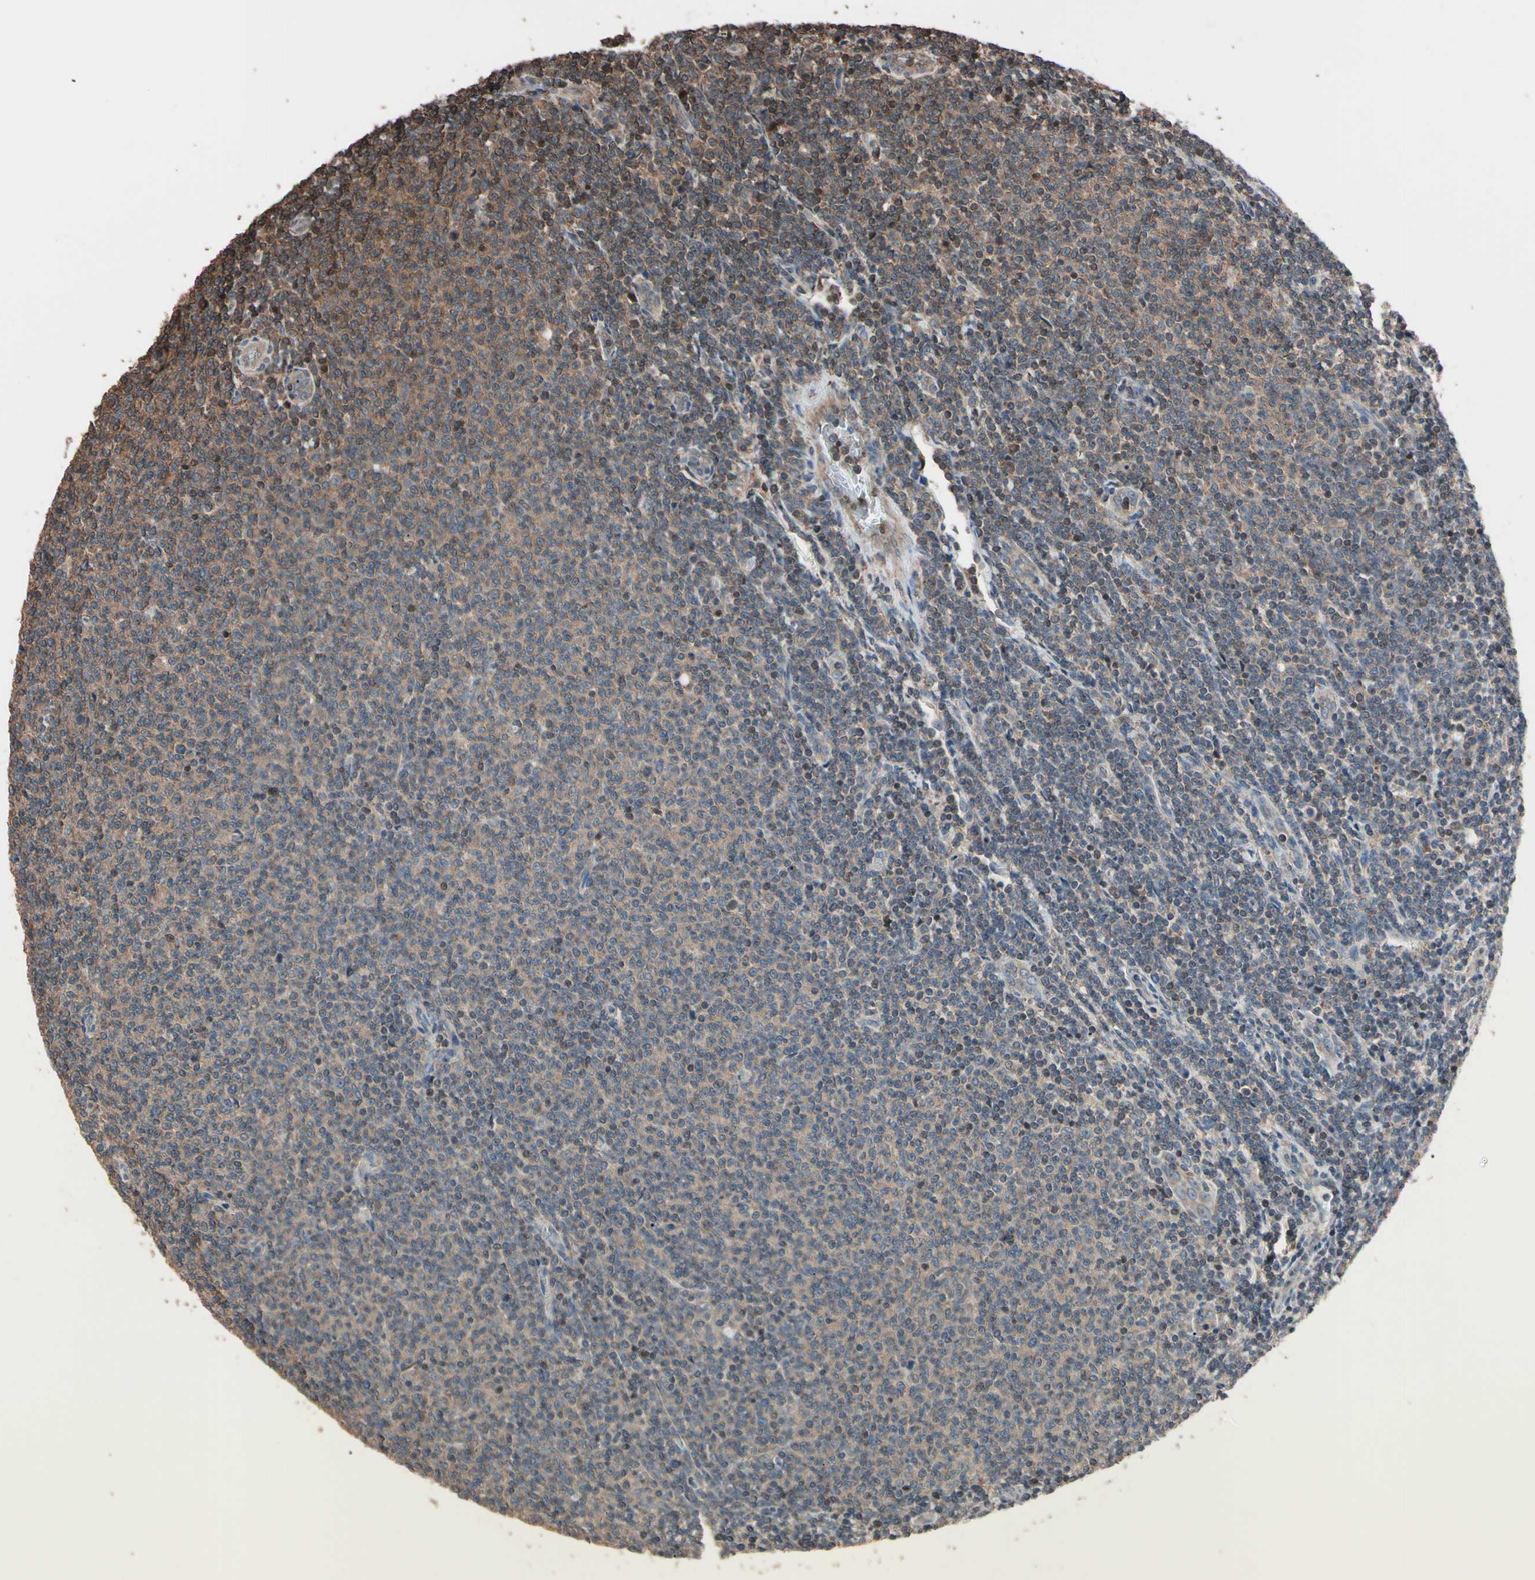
{"staining": {"intensity": "weak", "quantity": "25%-75%", "location": "cytoplasmic/membranous"}, "tissue": "lymphoma", "cell_type": "Tumor cells", "image_type": "cancer", "snomed": [{"axis": "morphology", "description": "Malignant lymphoma, non-Hodgkin's type, Low grade"}, {"axis": "topography", "description": "Lymph node"}], "caption": "This micrograph exhibits lymphoma stained with IHC to label a protein in brown. The cytoplasmic/membranous of tumor cells show weak positivity for the protein. Nuclei are counter-stained blue.", "gene": "TNFRSF1A", "patient": {"sex": "male", "age": 66}}